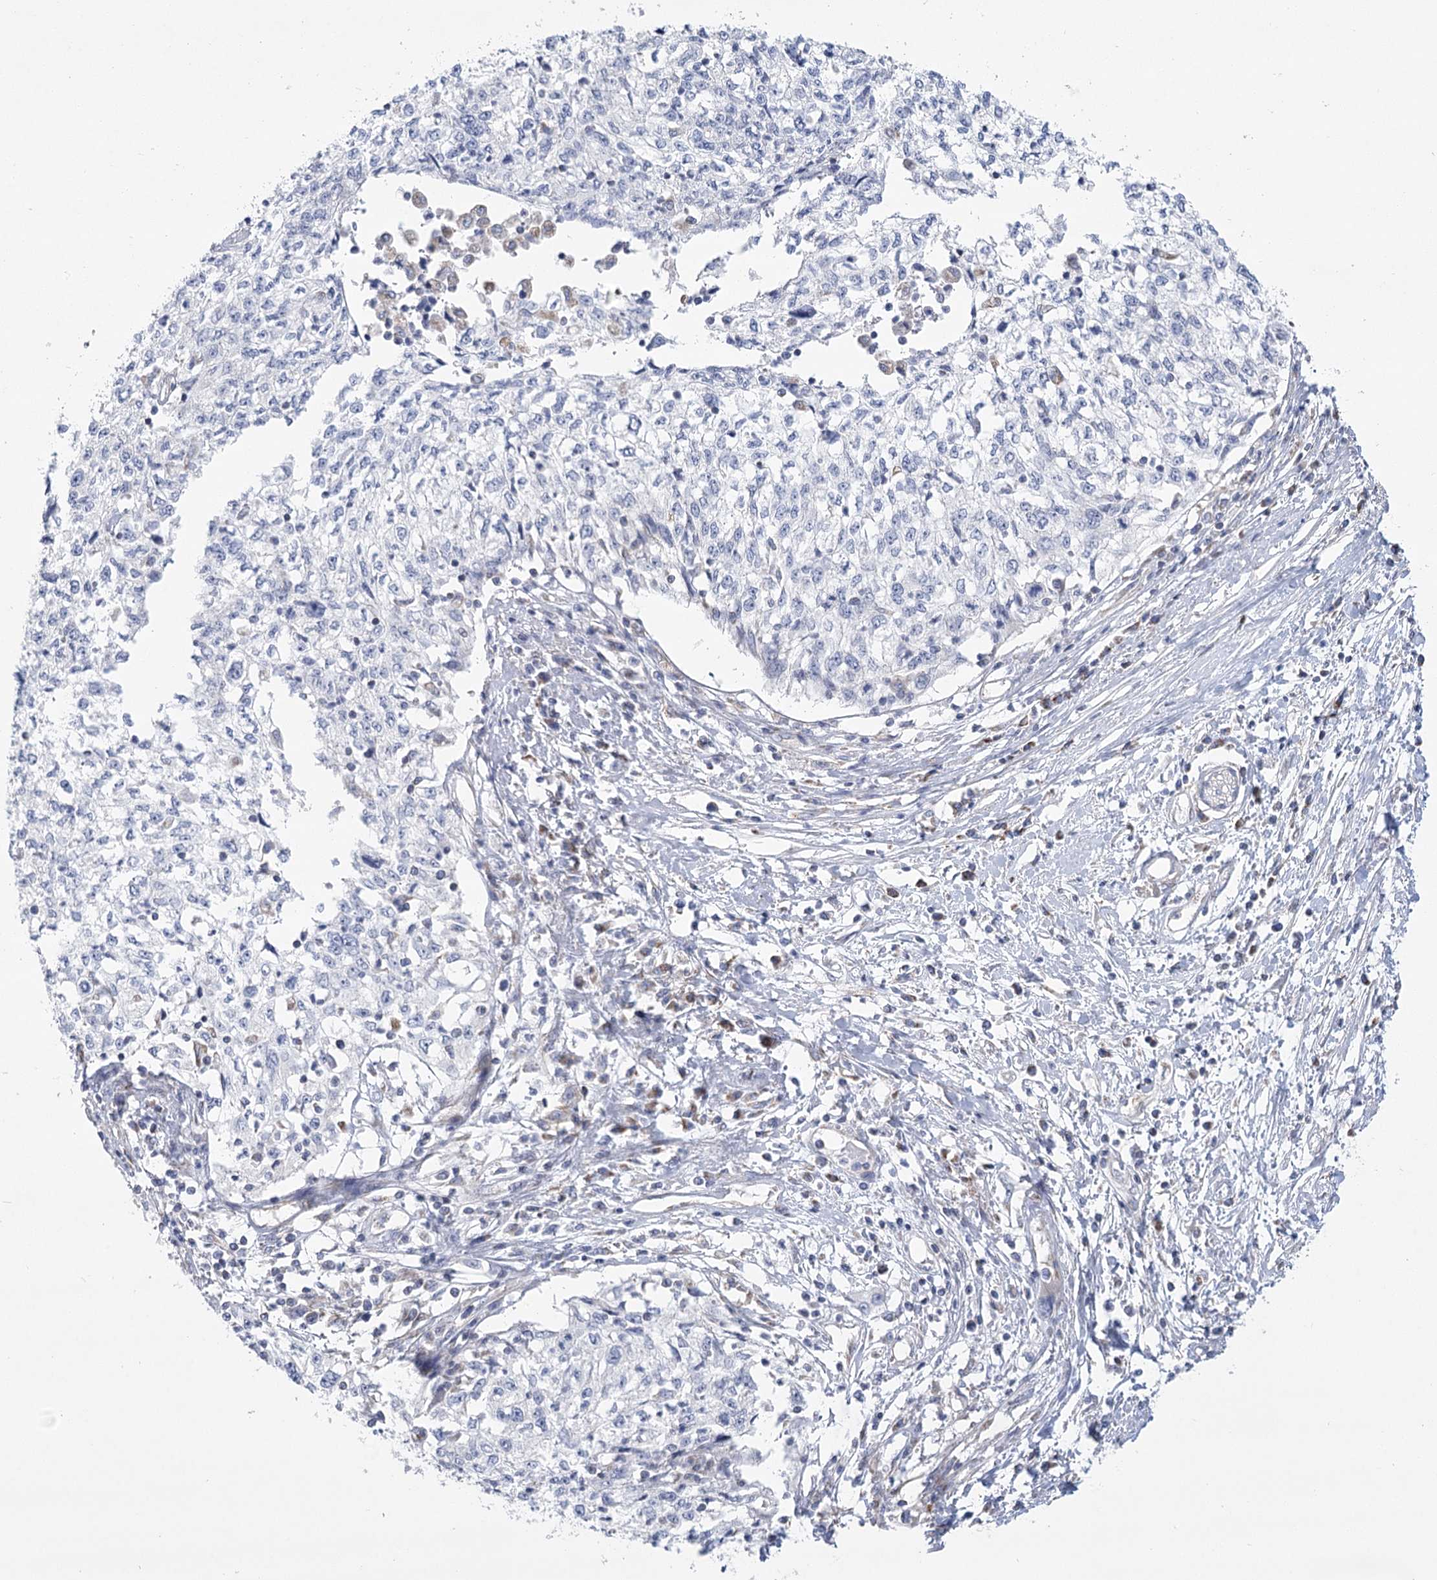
{"staining": {"intensity": "negative", "quantity": "none", "location": "none"}, "tissue": "cervical cancer", "cell_type": "Tumor cells", "image_type": "cancer", "snomed": [{"axis": "morphology", "description": "Squamous cell carcinoma, NOS"}, {"axis": "topography", "description": "Cervix"}], "caption": "IHC of human cervical cancer demonstrates no positivity in tumor cells. The staining is performed using DAB (3,3'-diaminobenzidine) brown chromogen with nuclei counter-stained in using hematoxylin.", "gene": "SNX7", "patient": {"sex": "female", "age": 57}}